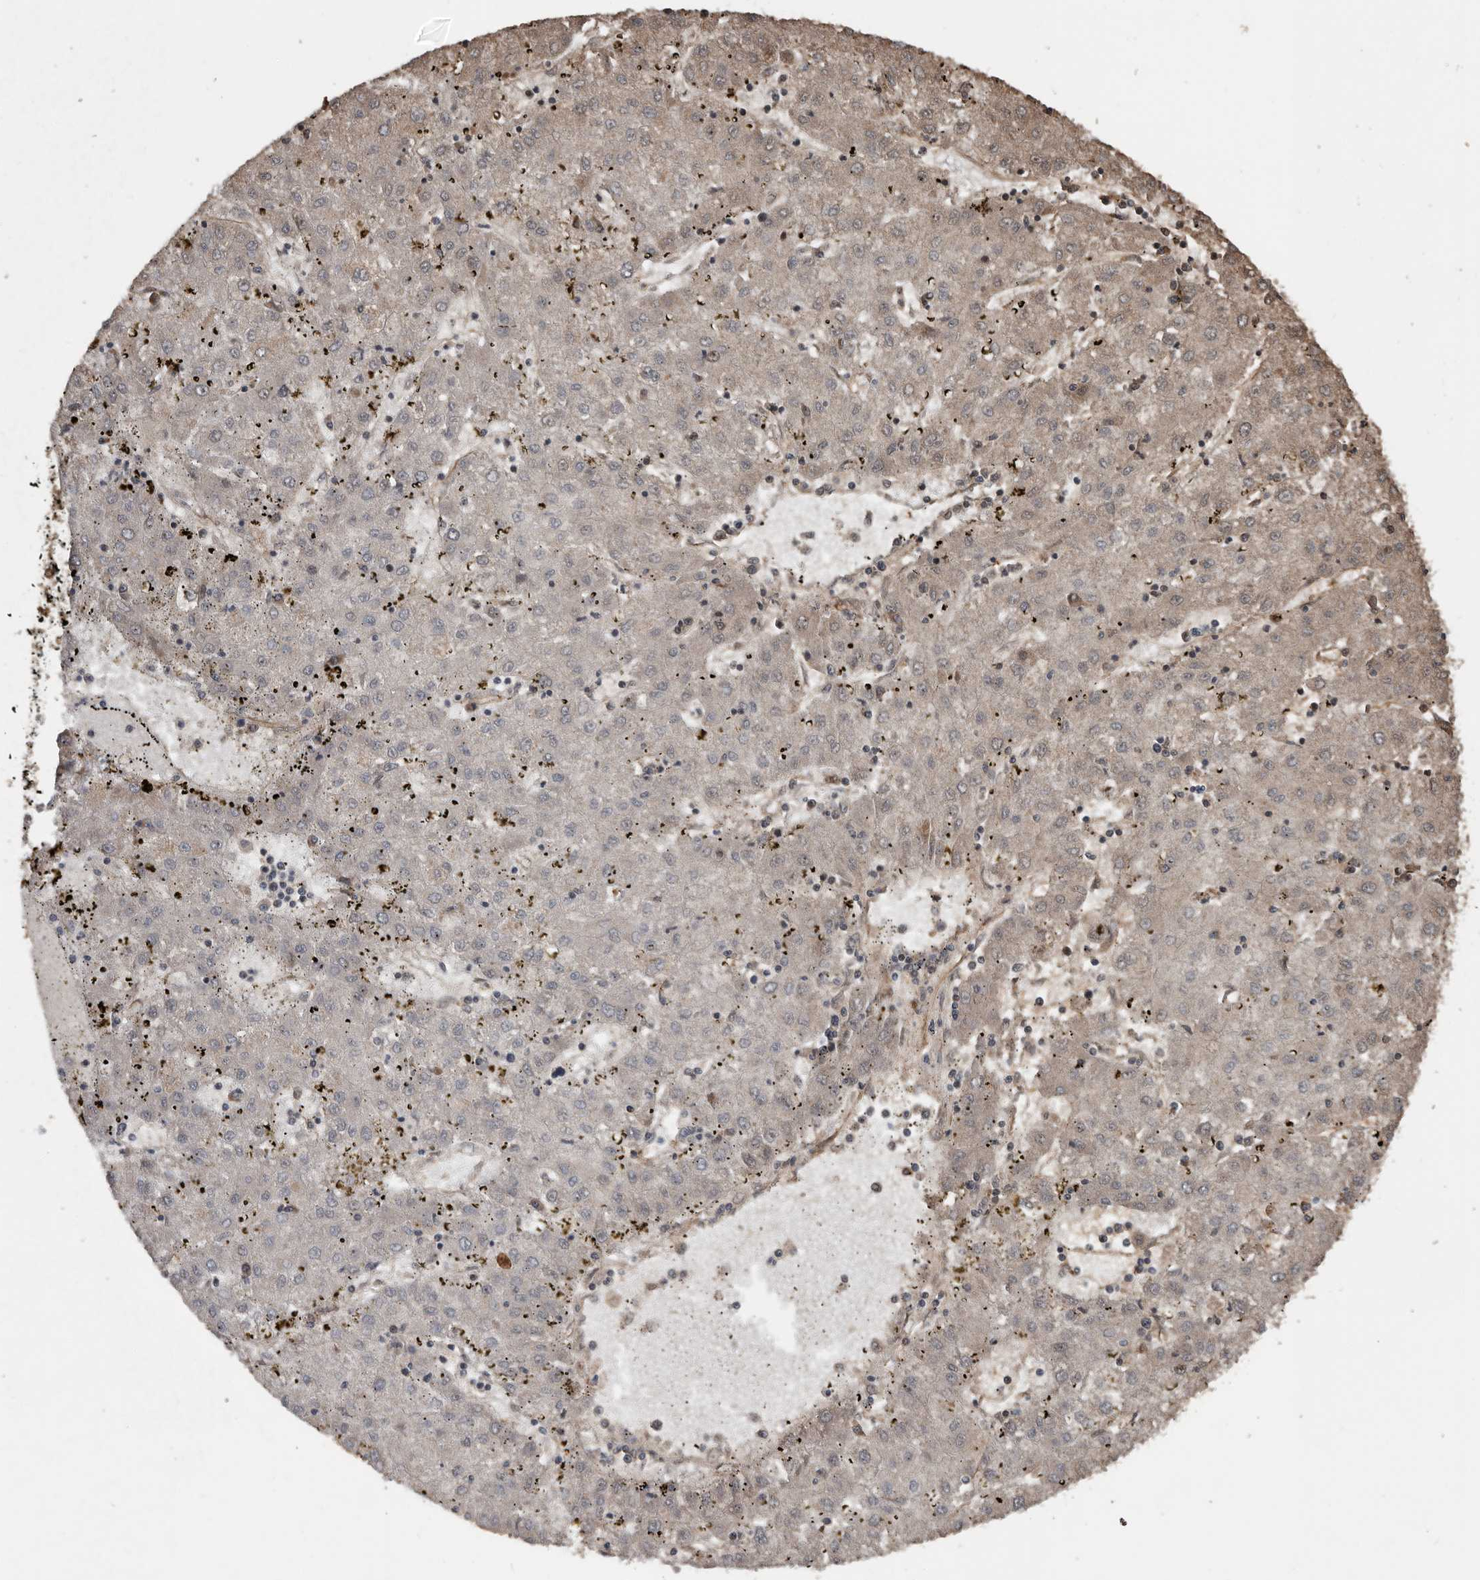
{"staining": {"intensity": "weak", "quantity": "25%-75%", "location": "cytoplasmic/membranous"}, "tissue": "liver cancer", "cell_type": "Tumor cells", "image_type": "cancer", "snomed": [{"axis": "morphology", "description": "Carcinoma, Hepatocellular, NOS"}, {"axis": "topography", "description": "Liver"}], "caption": "Weak cytoplasmic/membranous expression is appreciated in about 25%-75% of tumor cells in liver hepatocellular carcinoma.", "gene": "YOD1", "patient": {"sex": "male", "age": 72}}